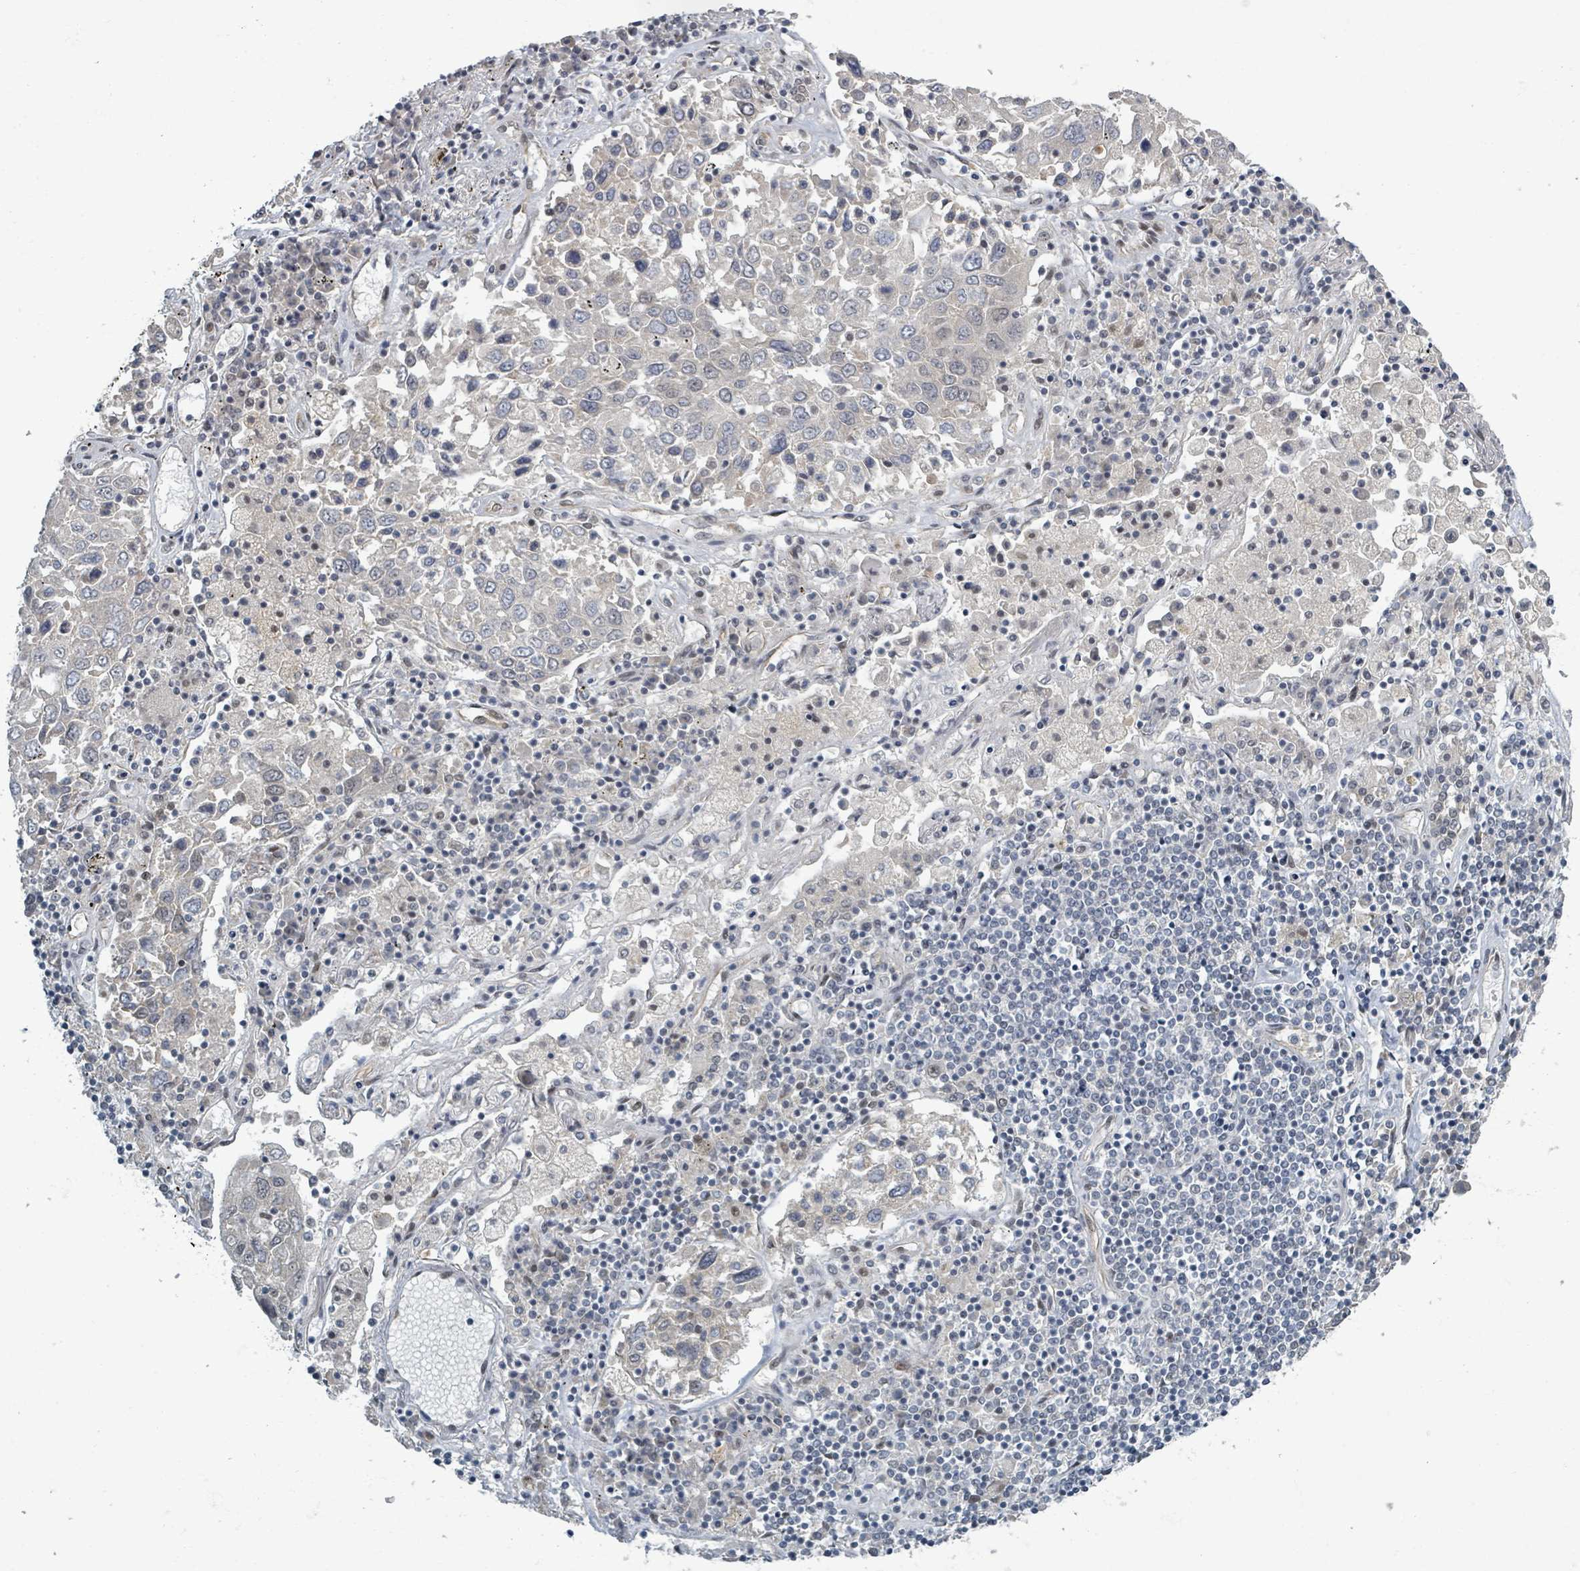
{"staining": {"intensity": "negative", "quantity": "none", "location": "none"}, "tissue": "lung cancer", "cell_type": "Tumor cells", "image_type": "cancer", "snomed": [{"axis": "morphology", "description": "Squamous cell carcinoma, NOS"}, {"axis": "topography", "description": "Lung"}], "caption": "Tumor cells are negative for brown protein staining in lung cancer. The staining was performed using DAB to visualize the protein expression in brown, while the nuclei were stained in blue with hematoxylin (Magnification: 20x).", "gene": "INTS15", "patient": {"sex": "male", "age": 65}}